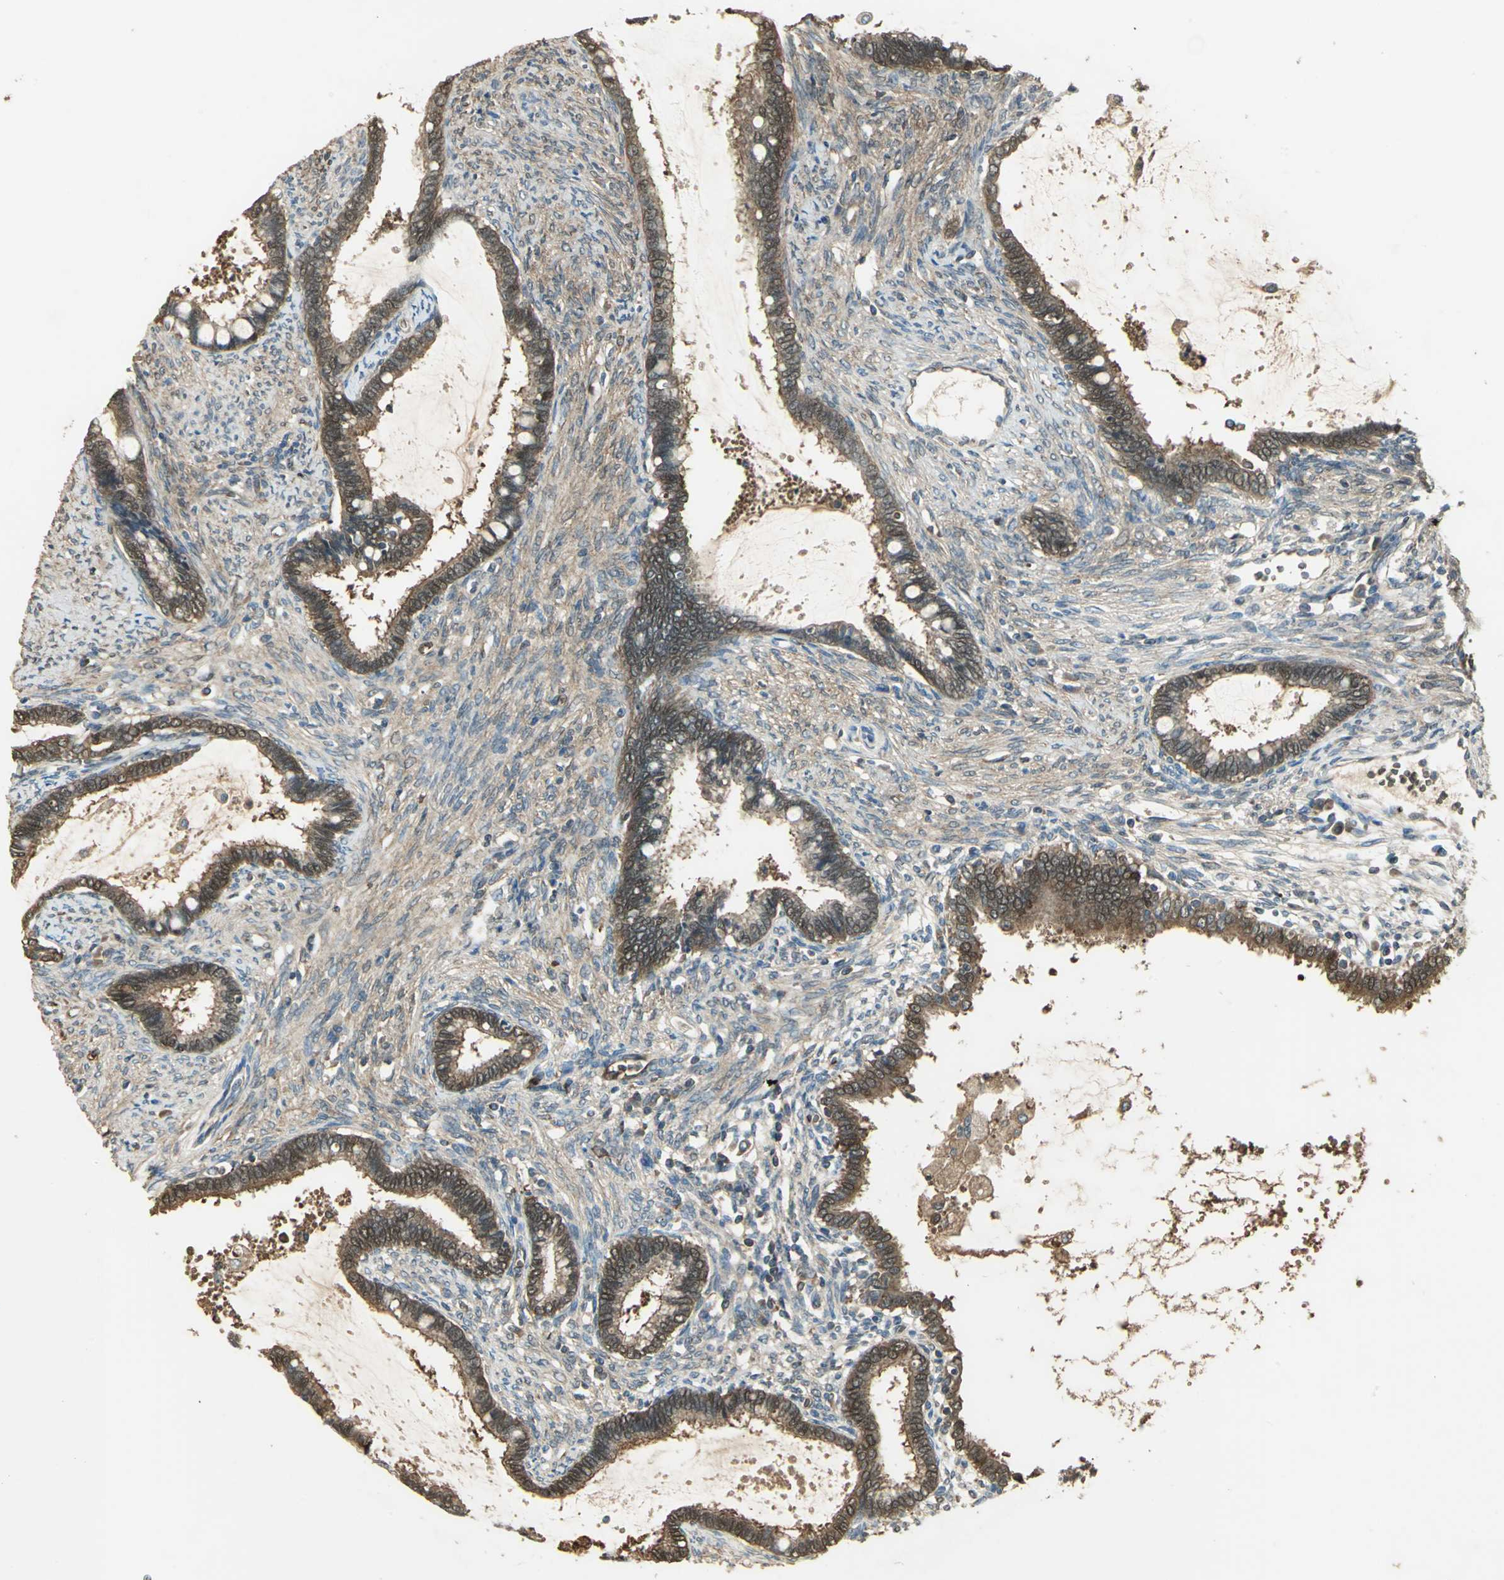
{"staining": {"intensity": "moderate", "quantity": ">75%", "location": "cytoplasmic/membranous,nuclear"}, "tissue": "cervical cancer", "cell_type": "Tumor cells", "image_type": "cancer", "snomed": [{"axis": "morphology", "description": "Adenocarcinoma, NOS"}, {"axis": "topography", "description": "Cervix"}], "caption": "Protein staining by IHC exhibits moderate cytoplasmic/membranous and nuclear positivity in approximately >75% of tumor cells in cervical cancer (adenocarcinoma). (DAB IHC with brightfield microscopy, high magnification).", "gene": "DDAH1", "patient": {"sex": "female", "age": 44}}